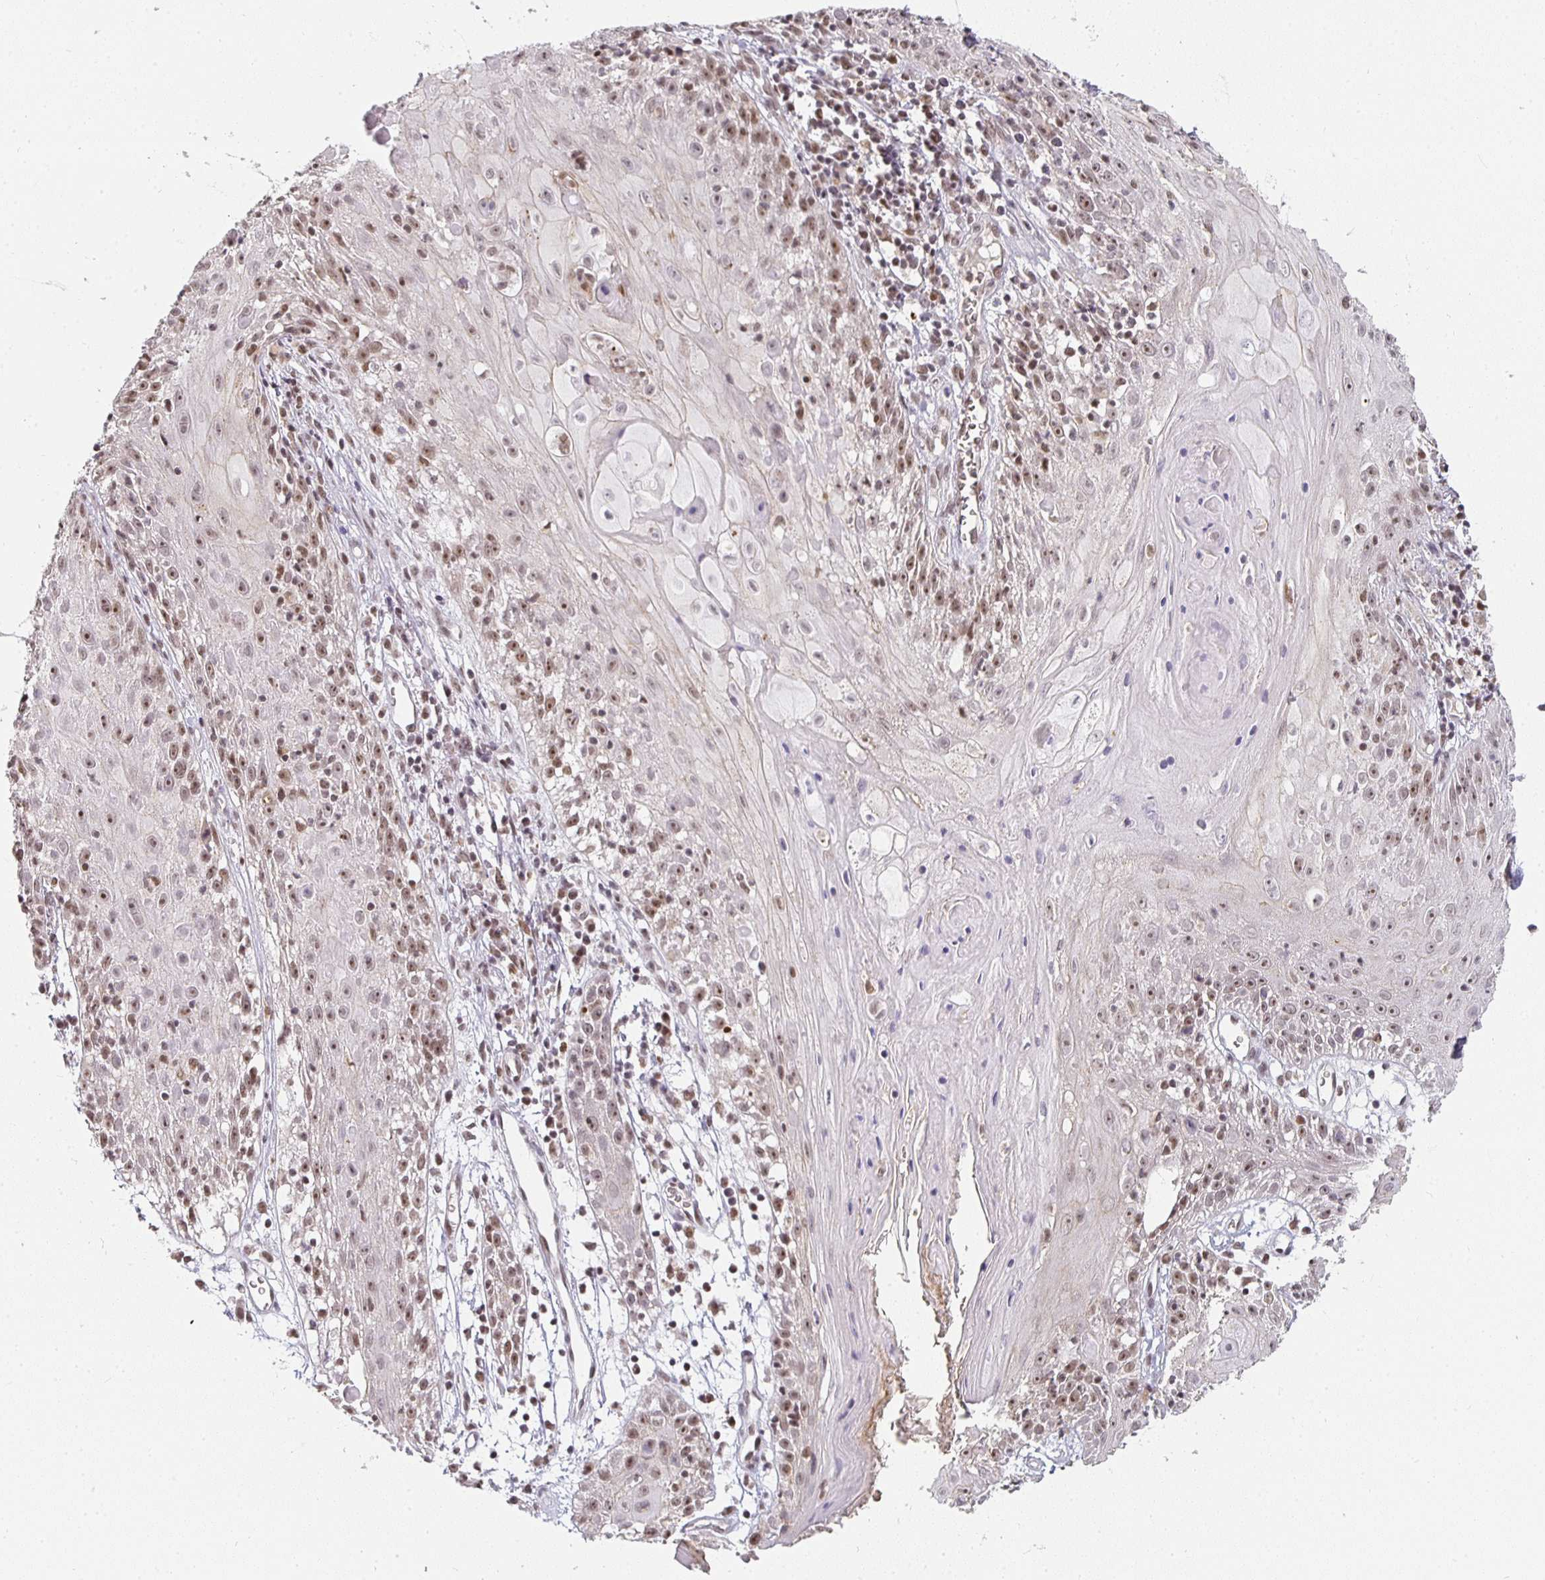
{"staining": {"intensity": "moderate", "quantity": "<25%", "location": "nuclear"}, "tissue": "skin cancer", "cell_type": "Tumor cells", "image_type": "cancer", "snomed": [{"axis": "morphology", "description": "Squamous cell carcinoma, NOS"}, {"axis": "topography", "description": "Skin"}, {"axis": "topography", "description": "Vulva"}], "caption": "An immunohistochemistry (IHC) micrograph of neoplastic tissue is shown. Protein staining in brown labels moderate nuclear positivity in squamous cell carcinoma (skin) within tumor cells.", "gene": "SMARCA2", "patient": {"sex": "female", "age": 76}}